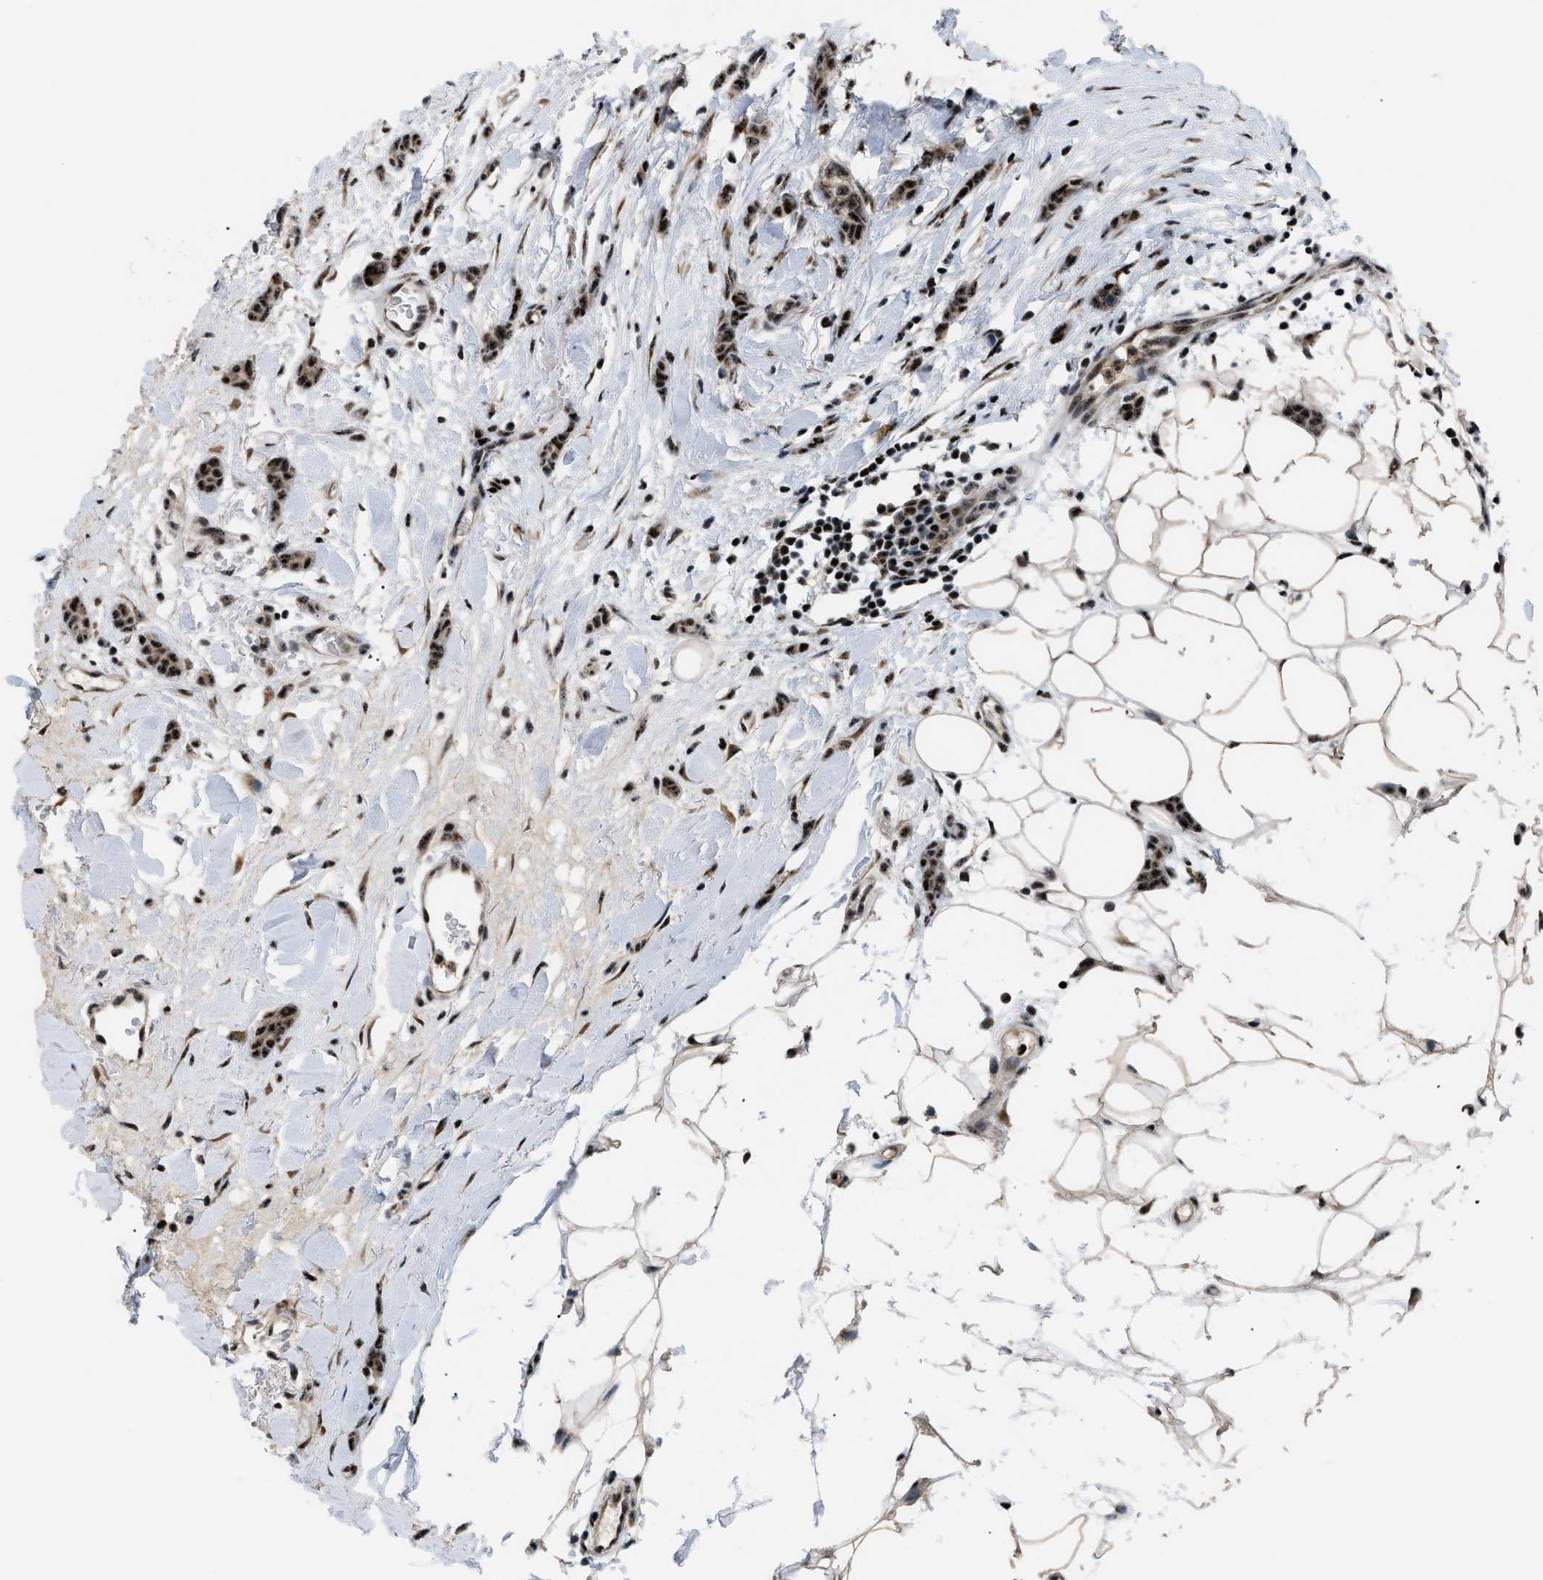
{"staining": {"intensity": "strong", "quantity": ">75%", "location": "nuclear"}, "tissue": "breast cancer", "cell_type": "Tumor cells", "image_type": "cancer", "snomed": [{"axis": "morphology", "description": "Lobular carcinoma"}, {"axis": "topography", "description": "Skin"}, {"axis": "topography", "description": "Breast"}], "caption": "A high-resolution histopathology image shows immunohistochemistry (IHC) staining of breast cancer, which demonstrates strong nuclear positivity in about >75% of tumor cells. (IHC, brightfield microscopy, high magnification).", "gene": "CDR2", "patient": {"sex": "female", "age": 46}}